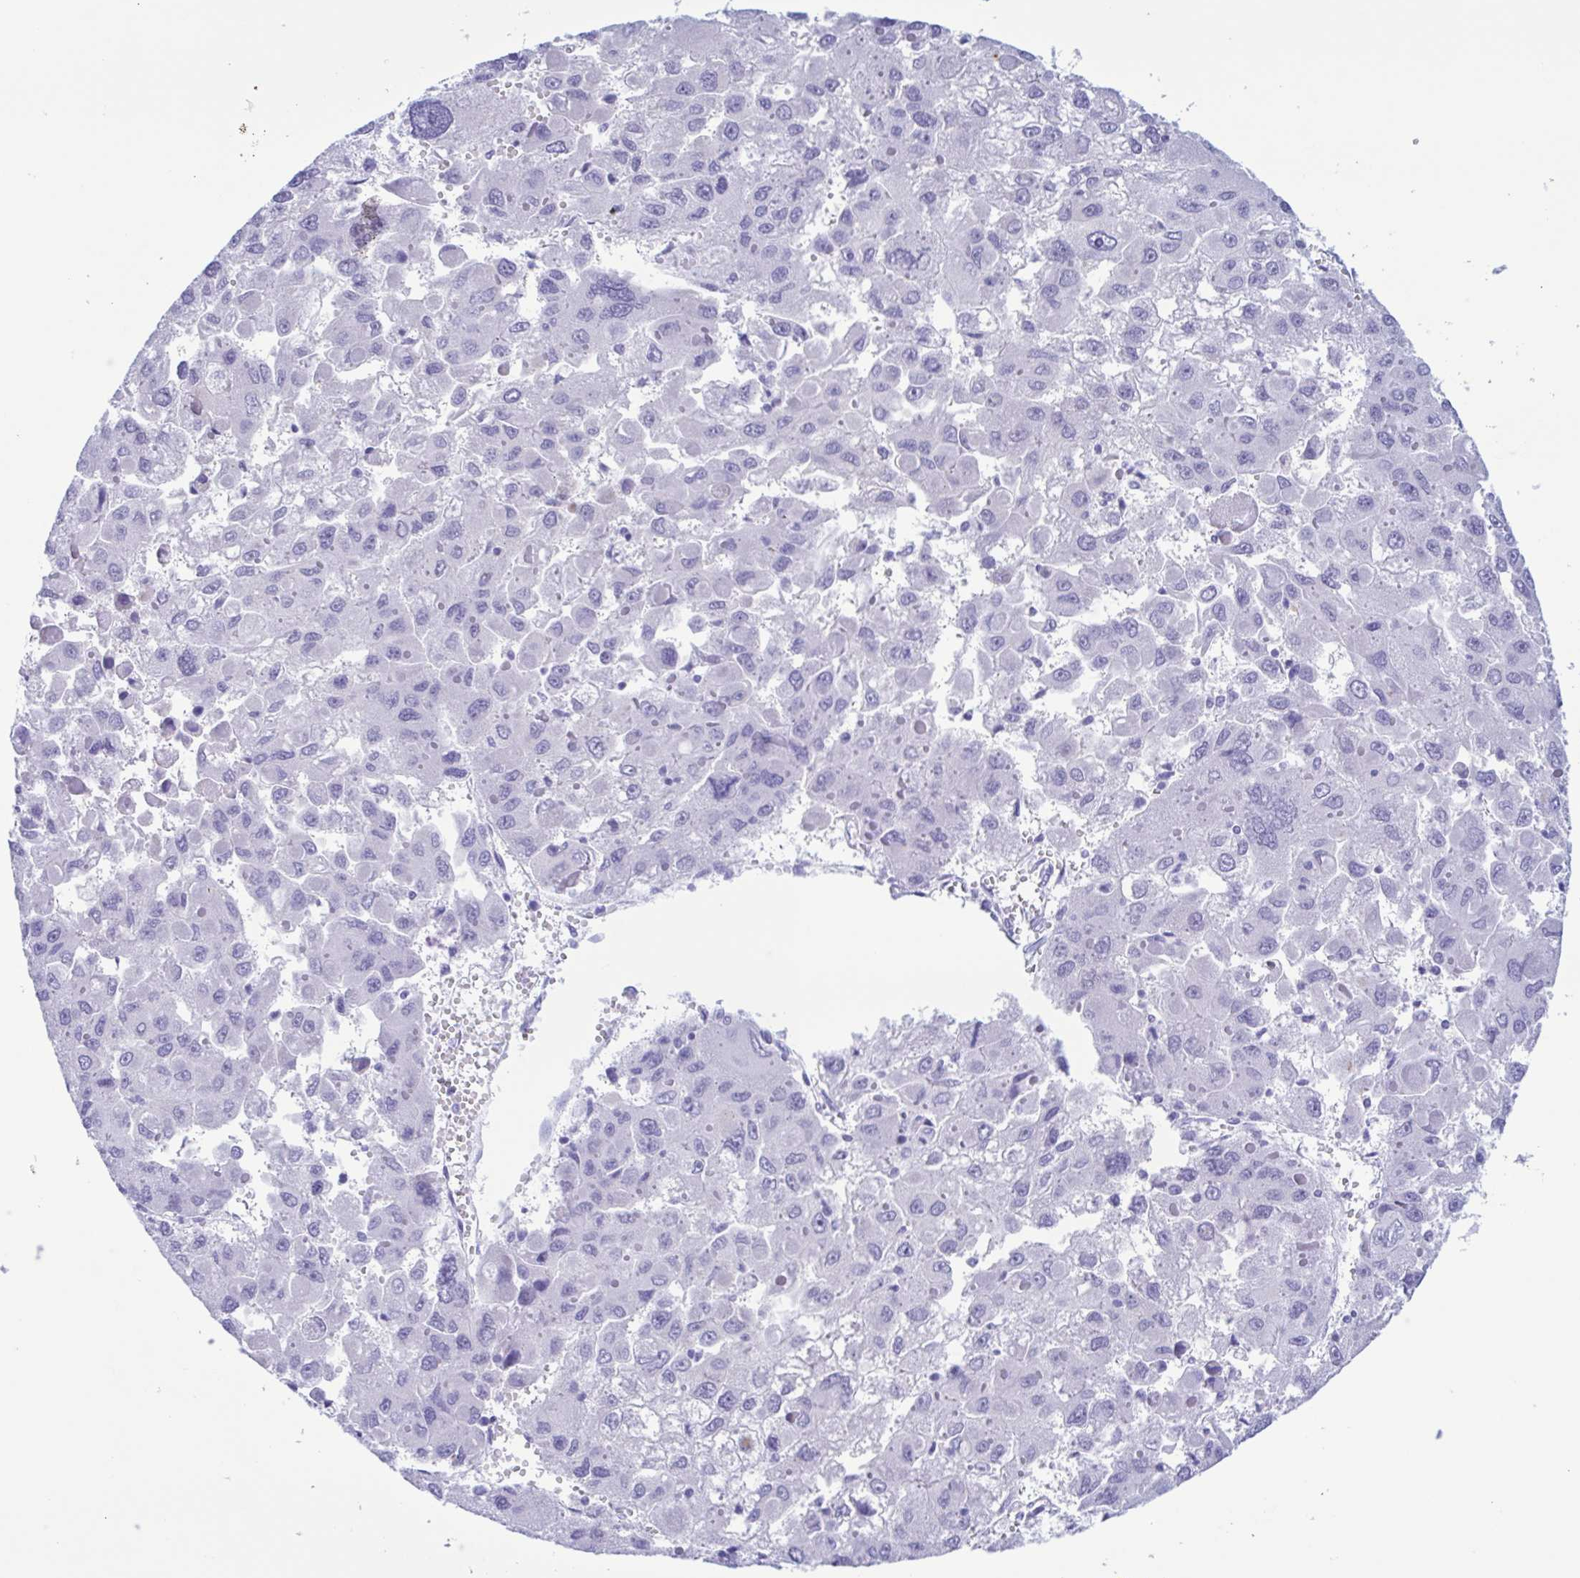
{"staining": {"intensity": "negative", "quantity": "none", "location": "none"}, "tissue": "liver cancer", "cell_type": "Tumor cells", "image_type": "cancer", "snomed": [{"axis": "morphology", "description": "Carcinoma, Hepatocellular, NOS"}, {"axis": "topography", "description": "Liver"}], "caption": "DAB (3,3'-diaminobenzidine) immunohistochemical staining of human liver cancer (hepatocellular carcinoma) exhibits no significant staining in tumor cells.", "gene": "TSPY2", "patient": {"sex": "female", "age": 41}}